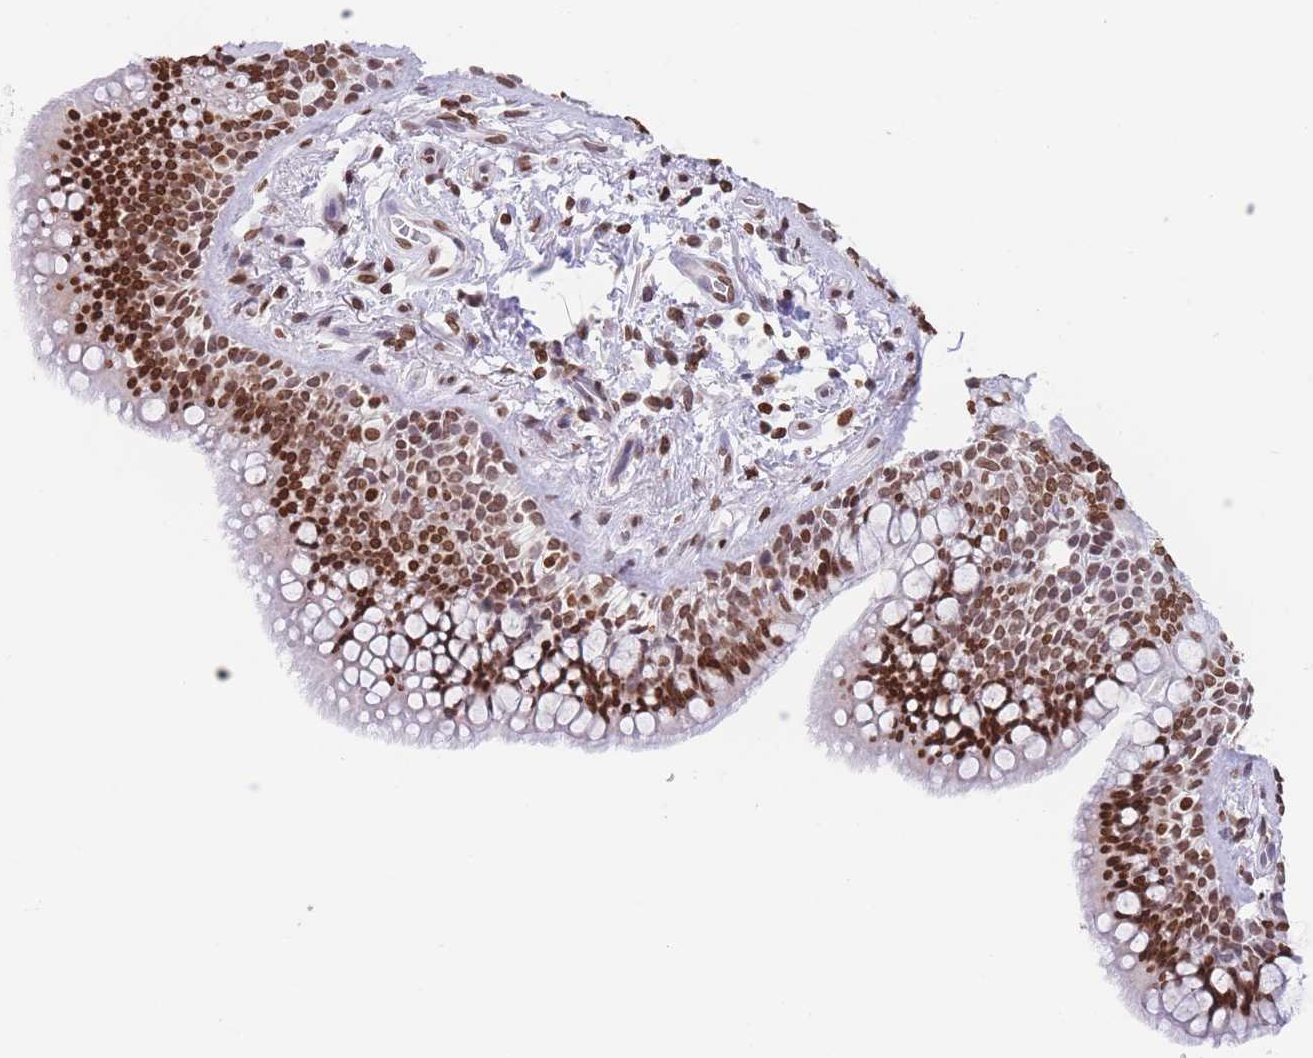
{"staining": {"intensity": "strong", "quantity": ">75%", "location": "nuclear"}, "tissue": "bronchus", "cell_type": "Respiratory epithelial cells", "image_type": "normal", "snomed": [{"axis": "morphology", "description": "Normal tissue, NOS"}, {"axis": "morphology", "description": "Neoplasm, uncertain whether benign or malignant"}, {"axis": "topography", "description": "Bronchus"}, {"axis": "topography", "description": "Lung"}], "caption": "Protein expression by immunohistochemistry displays strong nuclear expression in approximately >75% of respiratory epithelial cells in normal bronchus.", "gene": "H2BC10", "patient": {"sex": "male", "age": 55}}